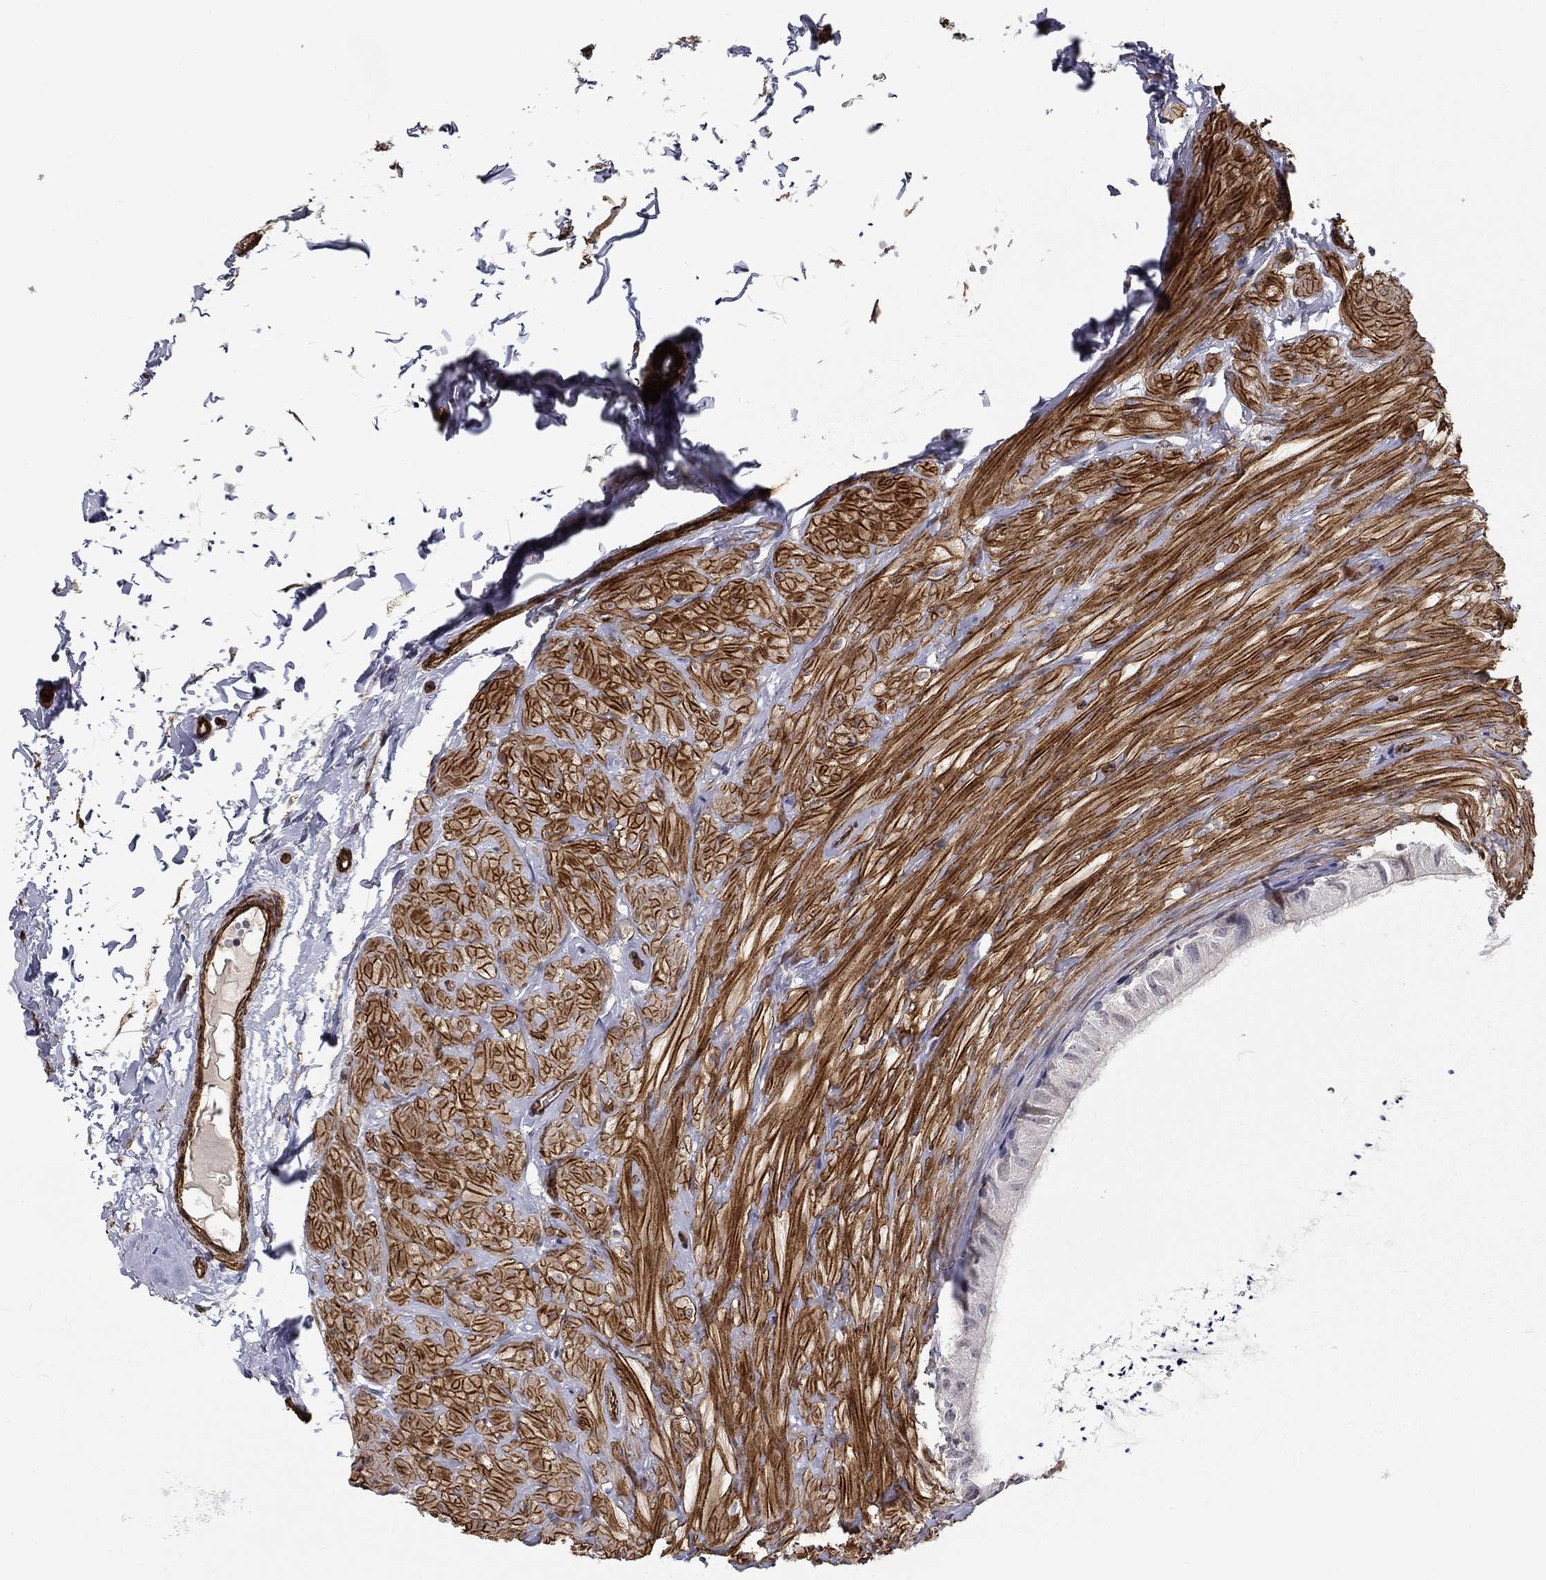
{"staining": {"intensity": "negative", "quantity": "none", "location": "none"}, "tissue": "epididymis", "cell_type": "Glandular cells", "image_type": "normal", "snomed": [{"axis": "morphology", "description": "Normal tissue, NOS"}, {"axis": "topography", "description": "Epididymis"}], "caption": "Immunohistochemistry photomicrograph of unremarkable epididymis stained for a protein (brown), which reveals no staining in glandular cells. Brightfield microscopy of immunohistochemistry (IHC) stained with DAB (3,3'-diaminobenzidine) (brown) and hematoxylin (blue), captured at high magnification.", "gene": "SYNC", "patient": {"sex": "male", "age": 32}}